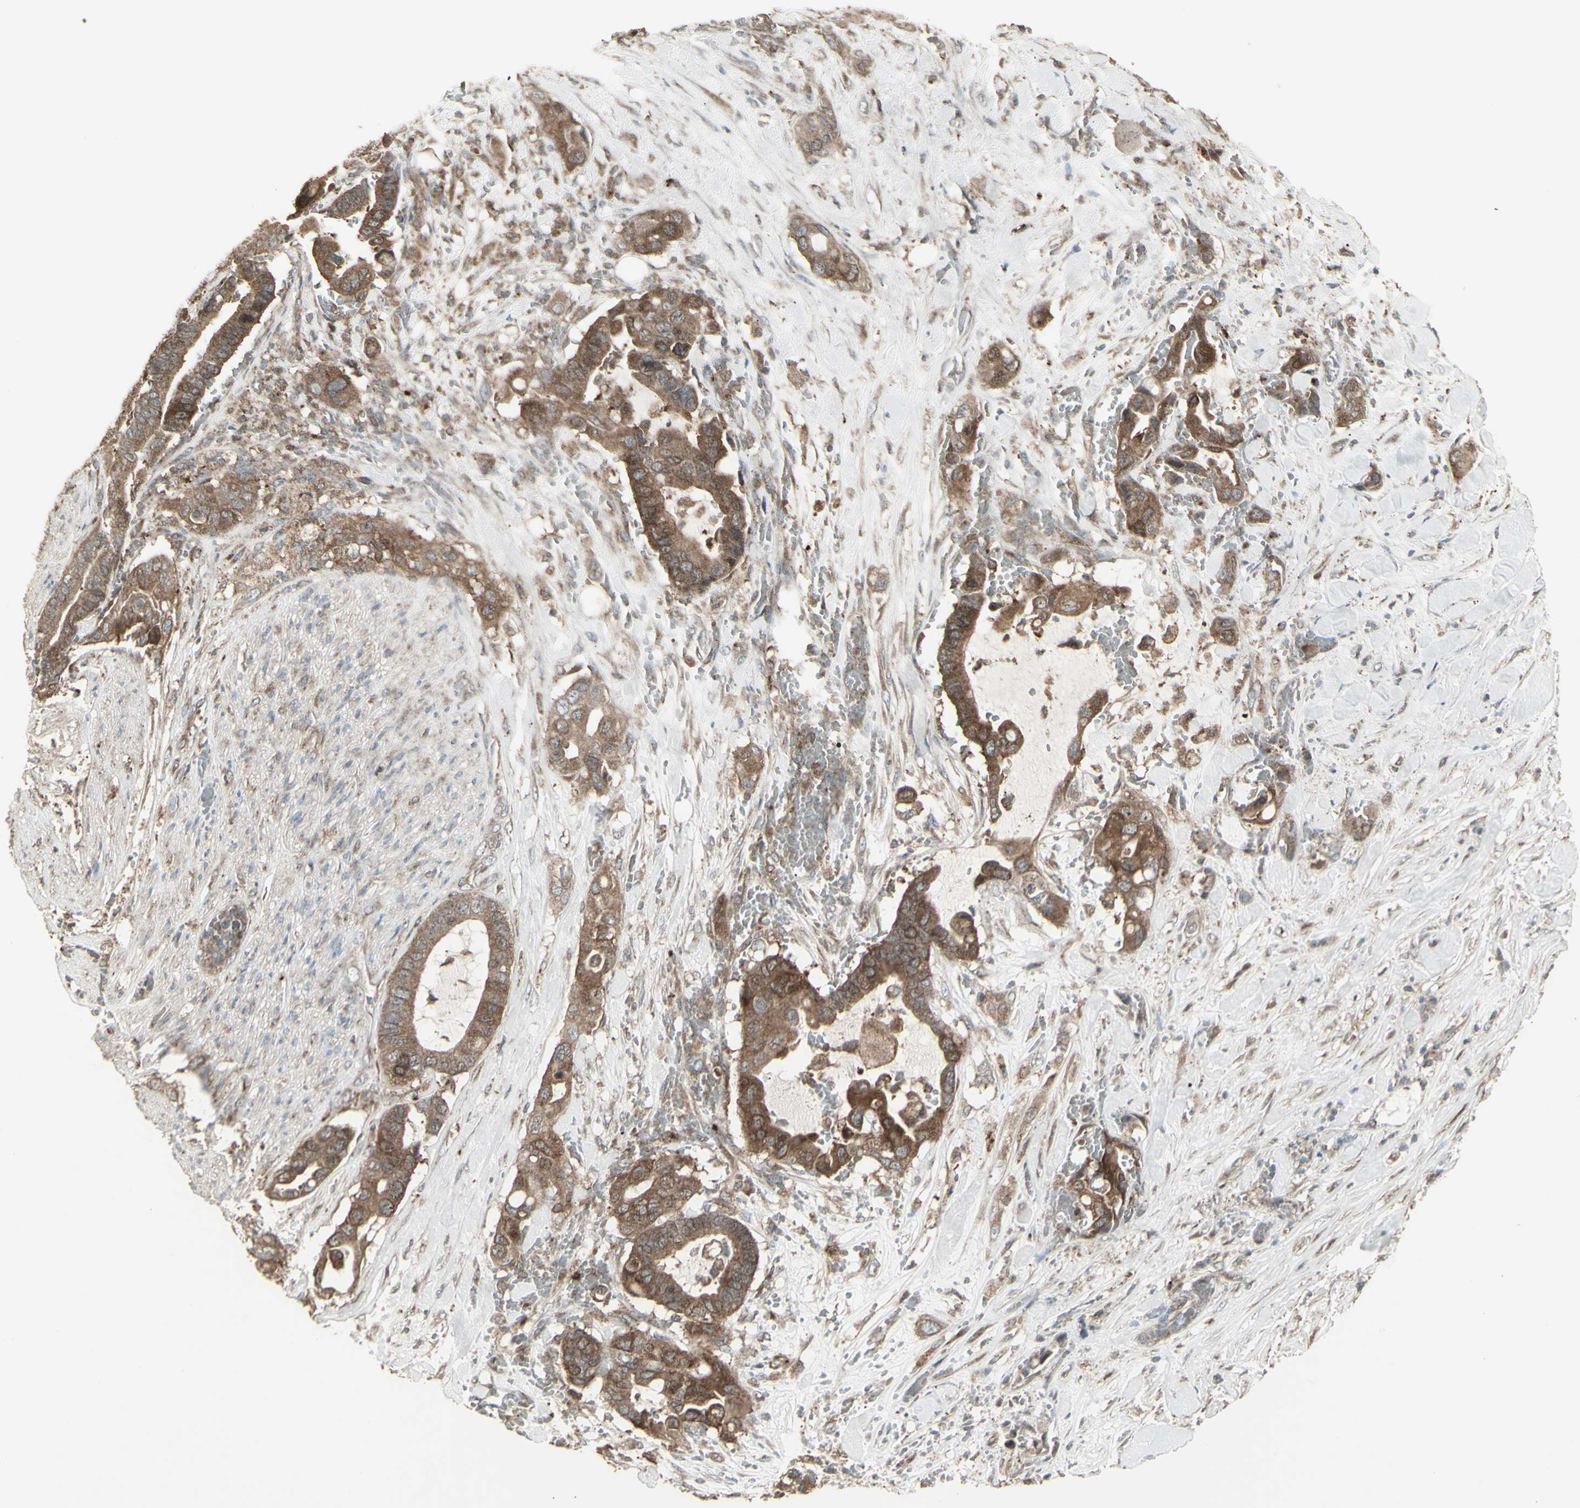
{"staining": {"intensity": "strong", "quantity": ">75%", "location": "cytoplasmic/membranous"}, "tissue": "liver cancer", "cell_type": "Tumor cells", "image_type": "cancer", "snomed": [{"axis": "morphology", "description": "Cholangiocarcinoma"}, {"axis": "topography", "description": "Liver"}], "caption": "Cholangiocarcinoma (liver) stained for a protein (brown) demonstrates strong cytoplasmic/membranous positive expression in approximately >75% of tumor cells.", "gene": "RNASEL", "patient": {"sex": "female", "age": 61}}